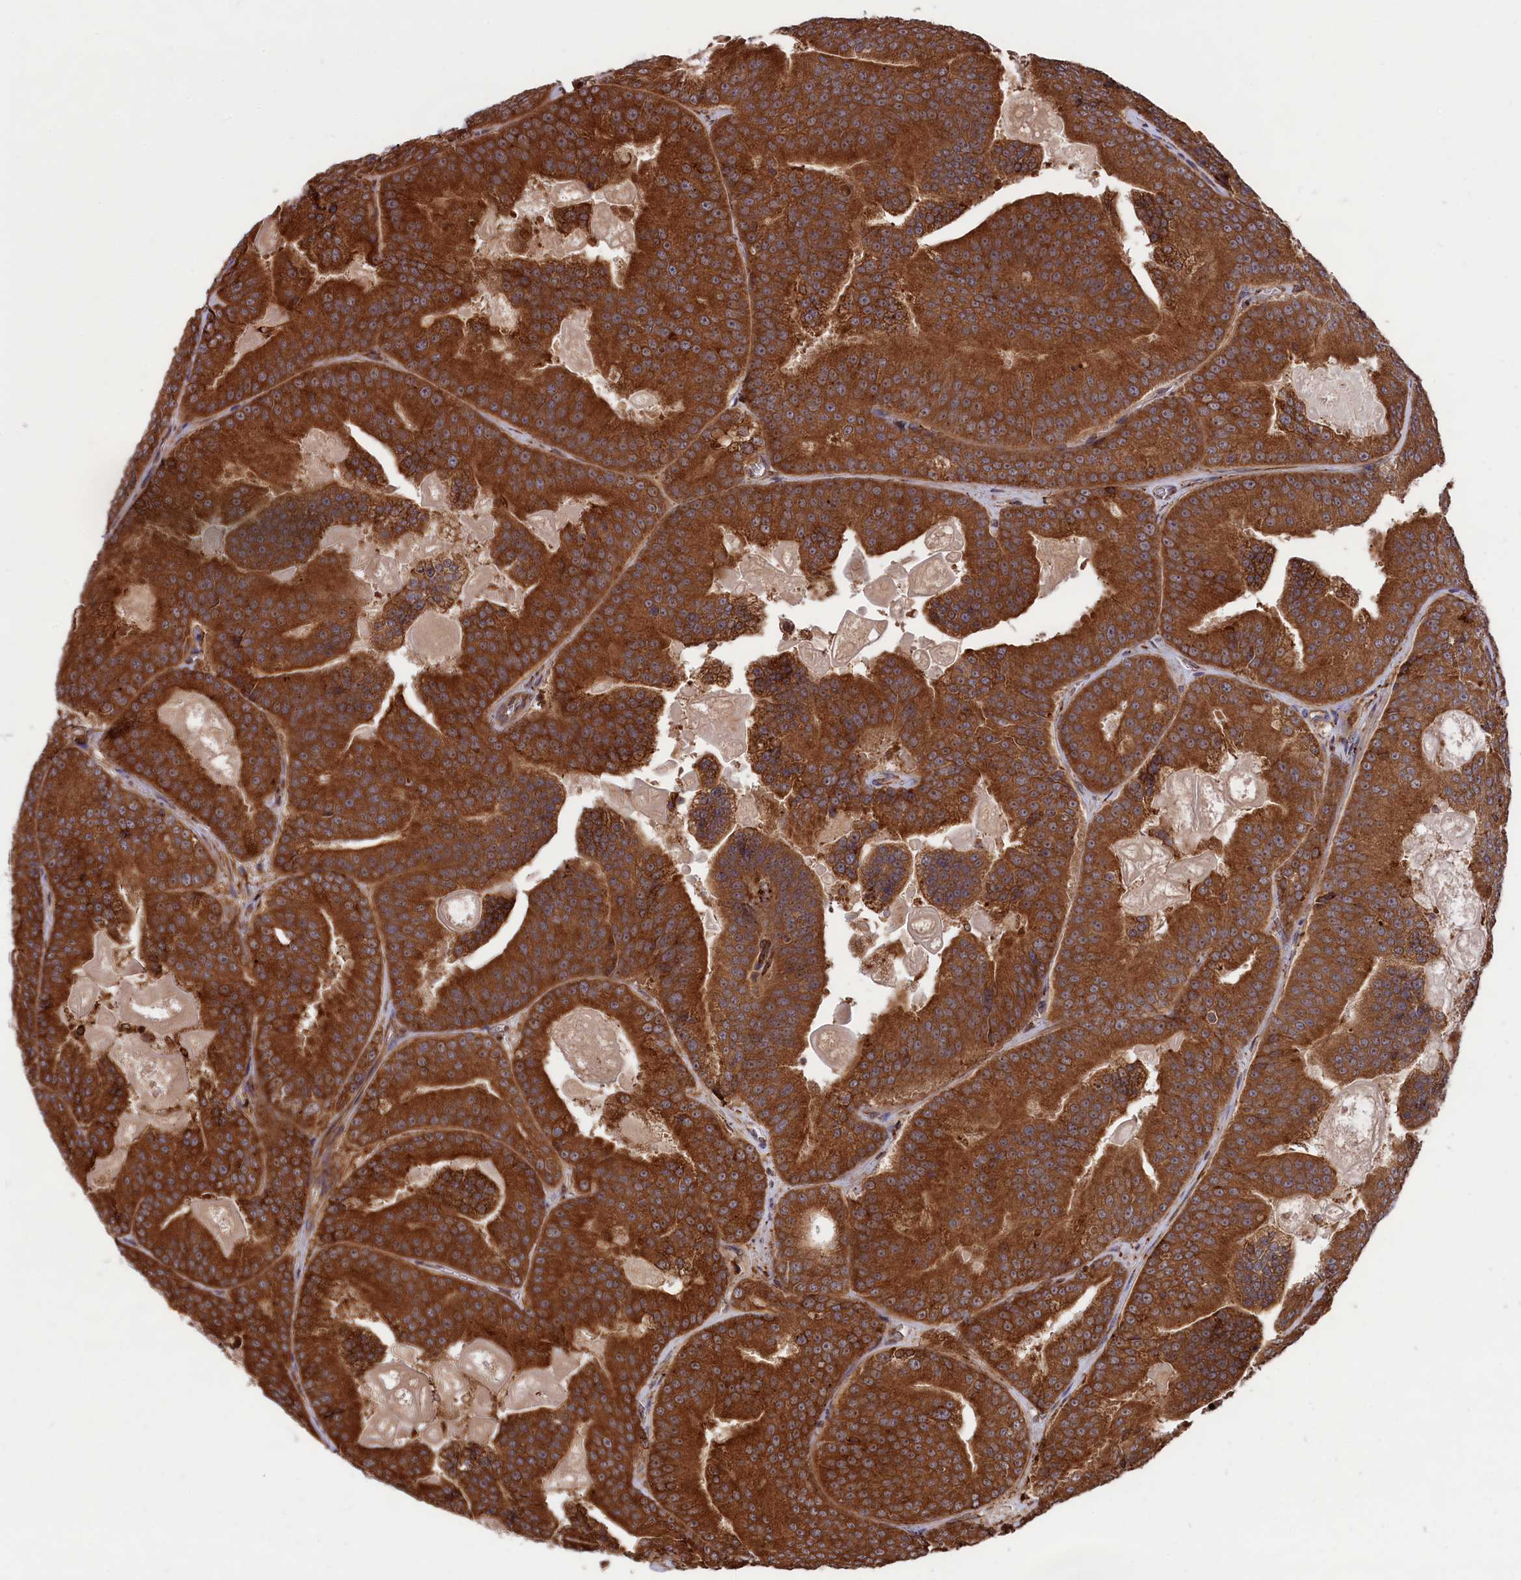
{"staining": {"intensity": "strong", "quantity": ">75%", "location": "cytoplasmic/membranous"}, "tissue": "prostate cancer", "cell_type": "Tumor cells", "image_type": "cancer", "snomed": [{"axis": "morphology", "description": "Adenocarcinoma, High grade"}, {"axis": "topography", "description": "Prostate"}], "caption": "Tumor cells exhibit strong cytoplasmic/membranous staining in approximately >75% of cells in prostate cancer (high-grade adenocarcinoma).", "gene": "PLA2G4C", "patient": {"sex": "male", "age": 61}}